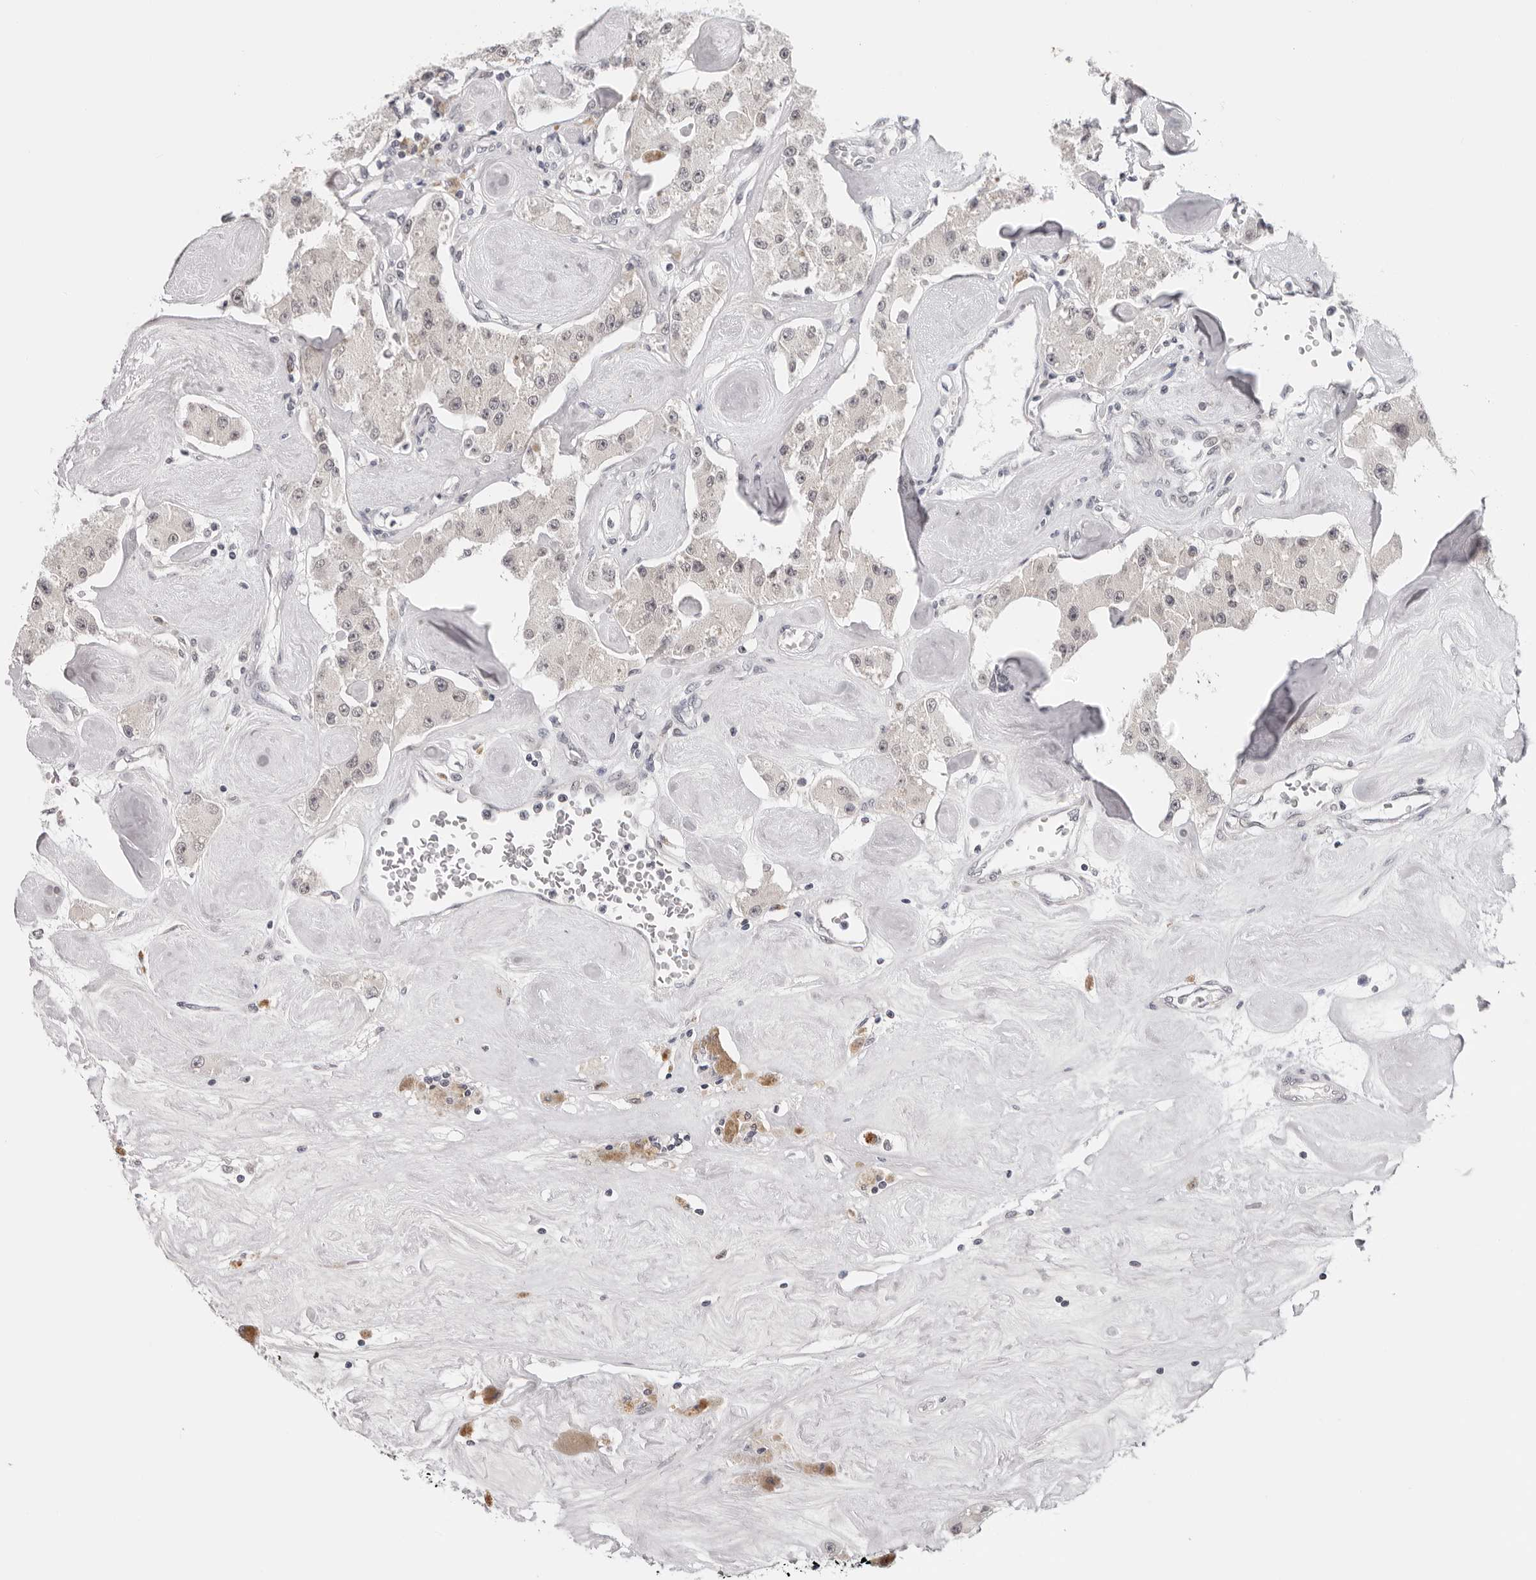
{"staining": {"intensity": "negative", "quantity": "none", "location": "none"}, "tissue": "carcinoid", "cell_type": "Tumor cells", "image_type": "cancer", "snomed": [{"axis": "morphology", "description": "Carcinoid, malignant, NOS"}, {"axis": "topography", "description": "Pancreas"}], "caption": "Tumor cells are negative for protein expression in human carcinoid.", "gene": "PRUNE1", "patient": {"sex": "male", "age": 41}}